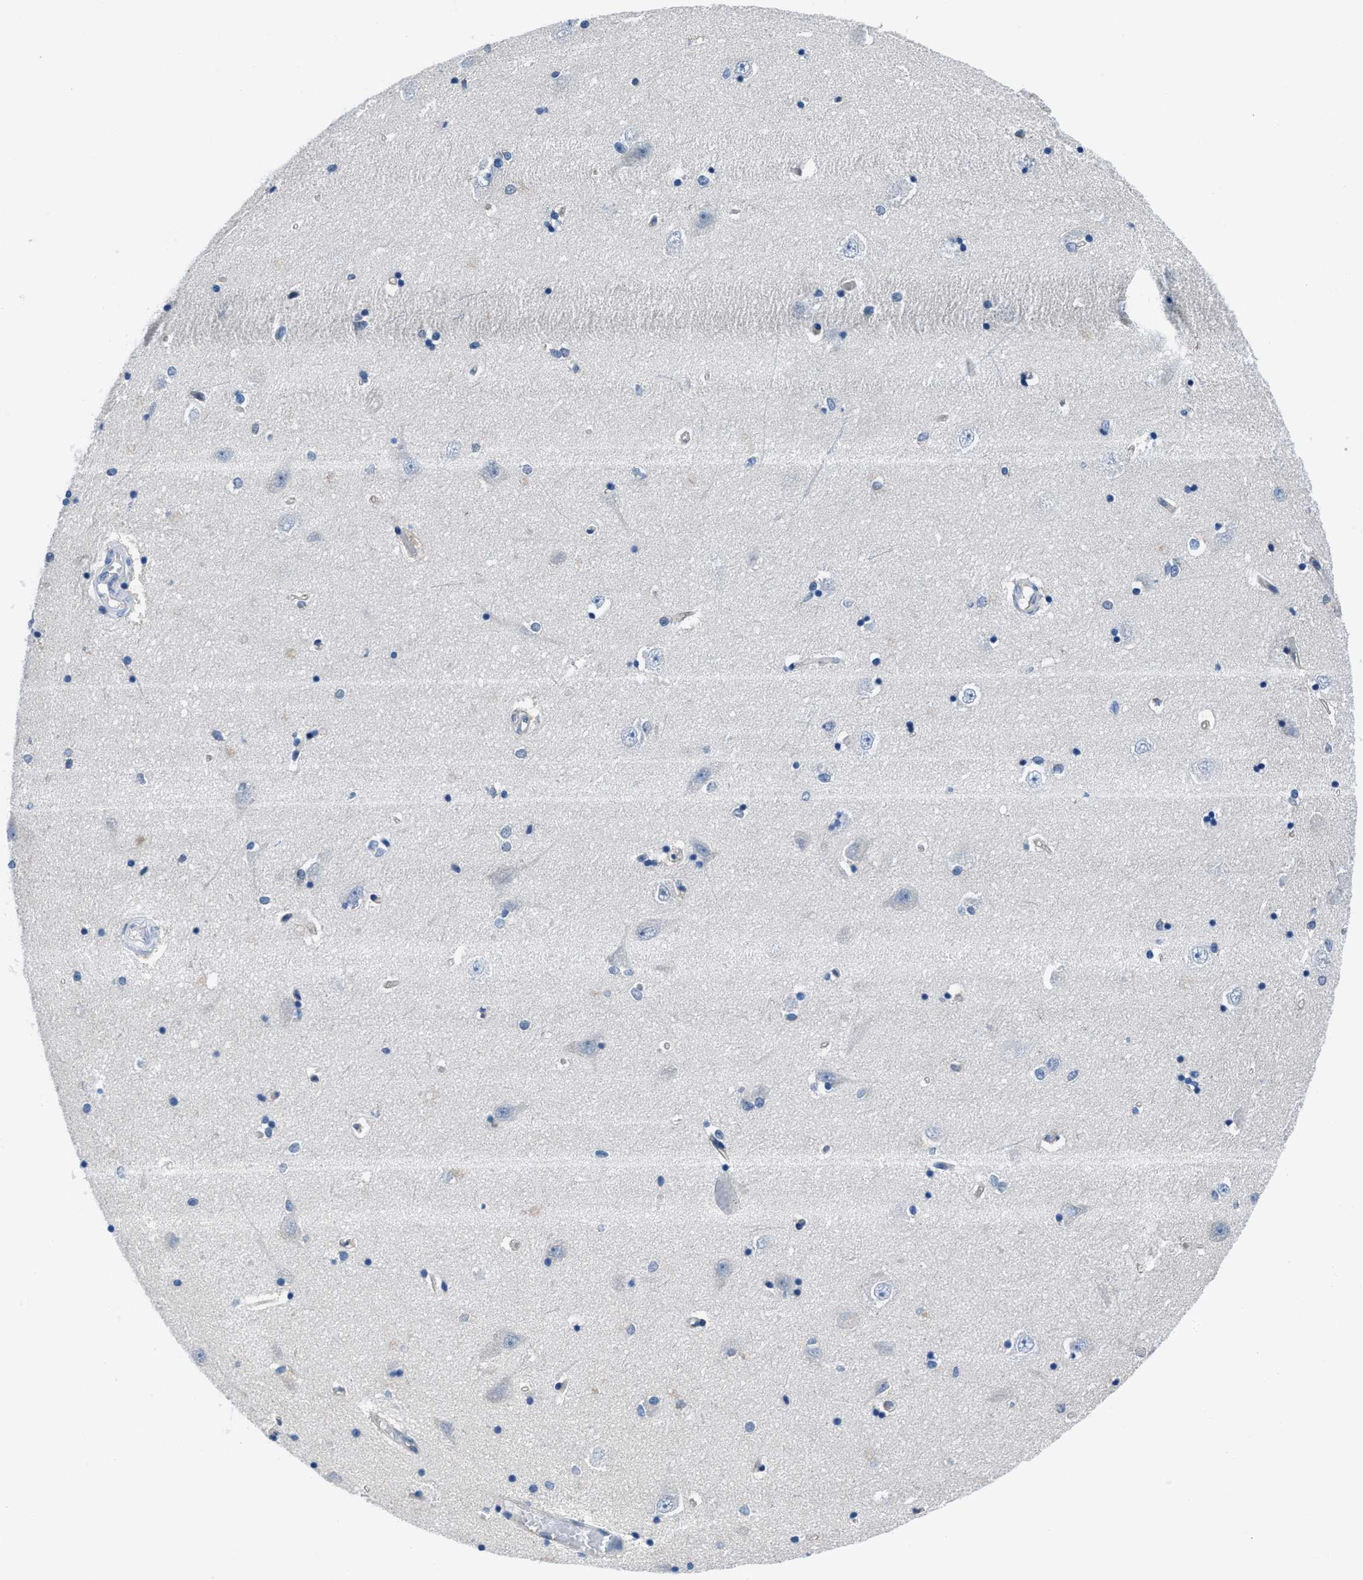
{"staining": {"intensity": "negative", "quantity": "none", "location": "none"}, "tissue": "hippocampus", "cell_type": "Glial cells", "image_type": "normal", "snomed": [{"axis": "morphology", "description": "Normal tissue, NOS"}, {"axis": "topography", "description": "Hippocampus"}], "caption": "There is no significant expression in glial cells of hippocampus.", "gene": "NUDT5", "patient": {"sex": "male", "age": 45}}